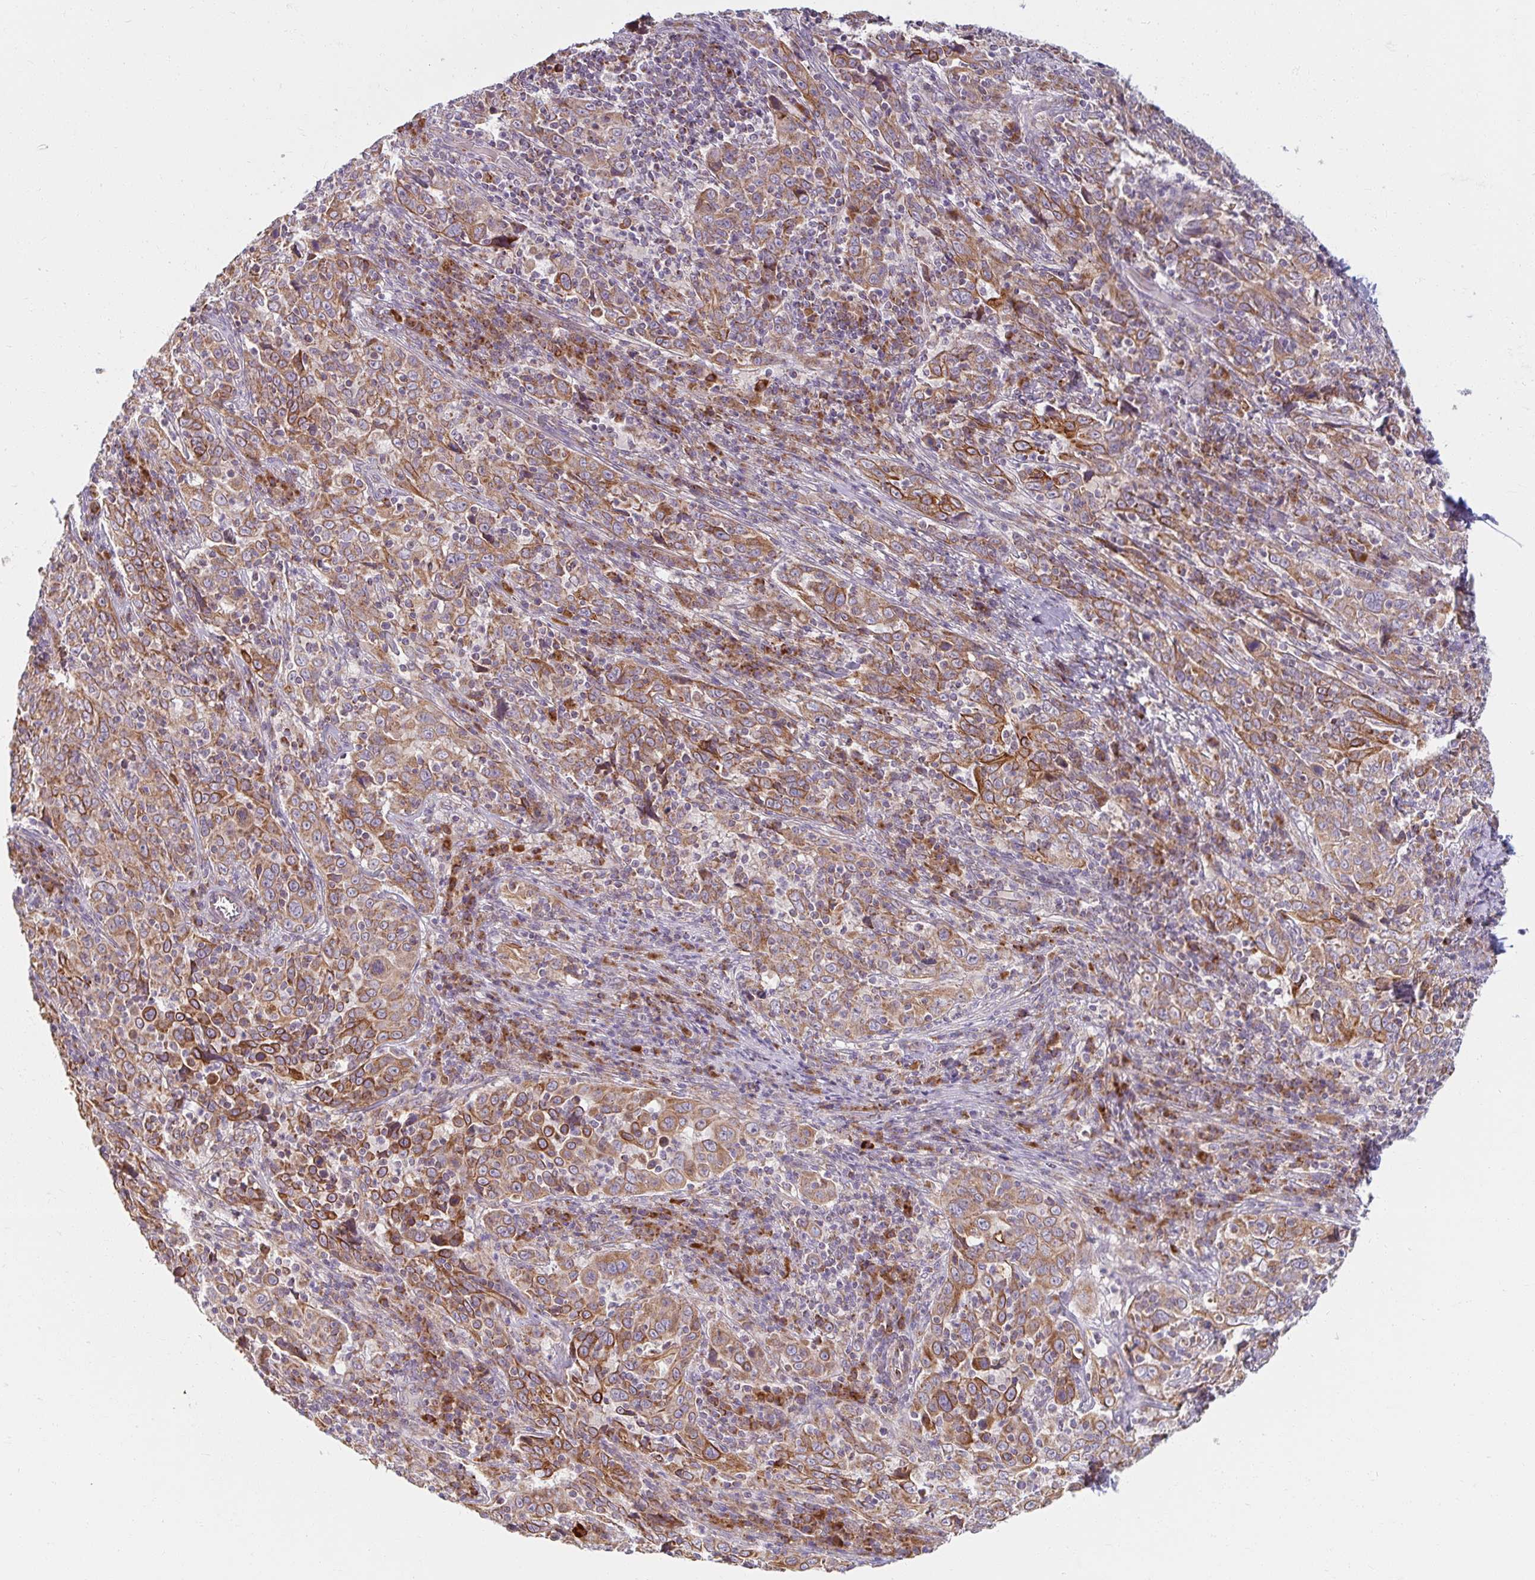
{"staining": {"intensity": "moderate", "quantity": ">75%", "location": "cytoplasmic/membranous"}, "tissue": "cervical cancer", "cell_type": "Tumor cells", "image_type": "cancer", "snomed": [{"axis": "morphology", "description": "Squamous cell carcinoma, NOS"}, {"axis": "topography", "description": "Cervix"}], "caption": "Immunohistochemical staining of cervical squamous cell carcinoma displays medium levels of moderate cytoplasmic/membranous protein positivity in about >75% of tumor cells.", "gene": "SKP2", "patient": {"sex": "female", "age": 46}}